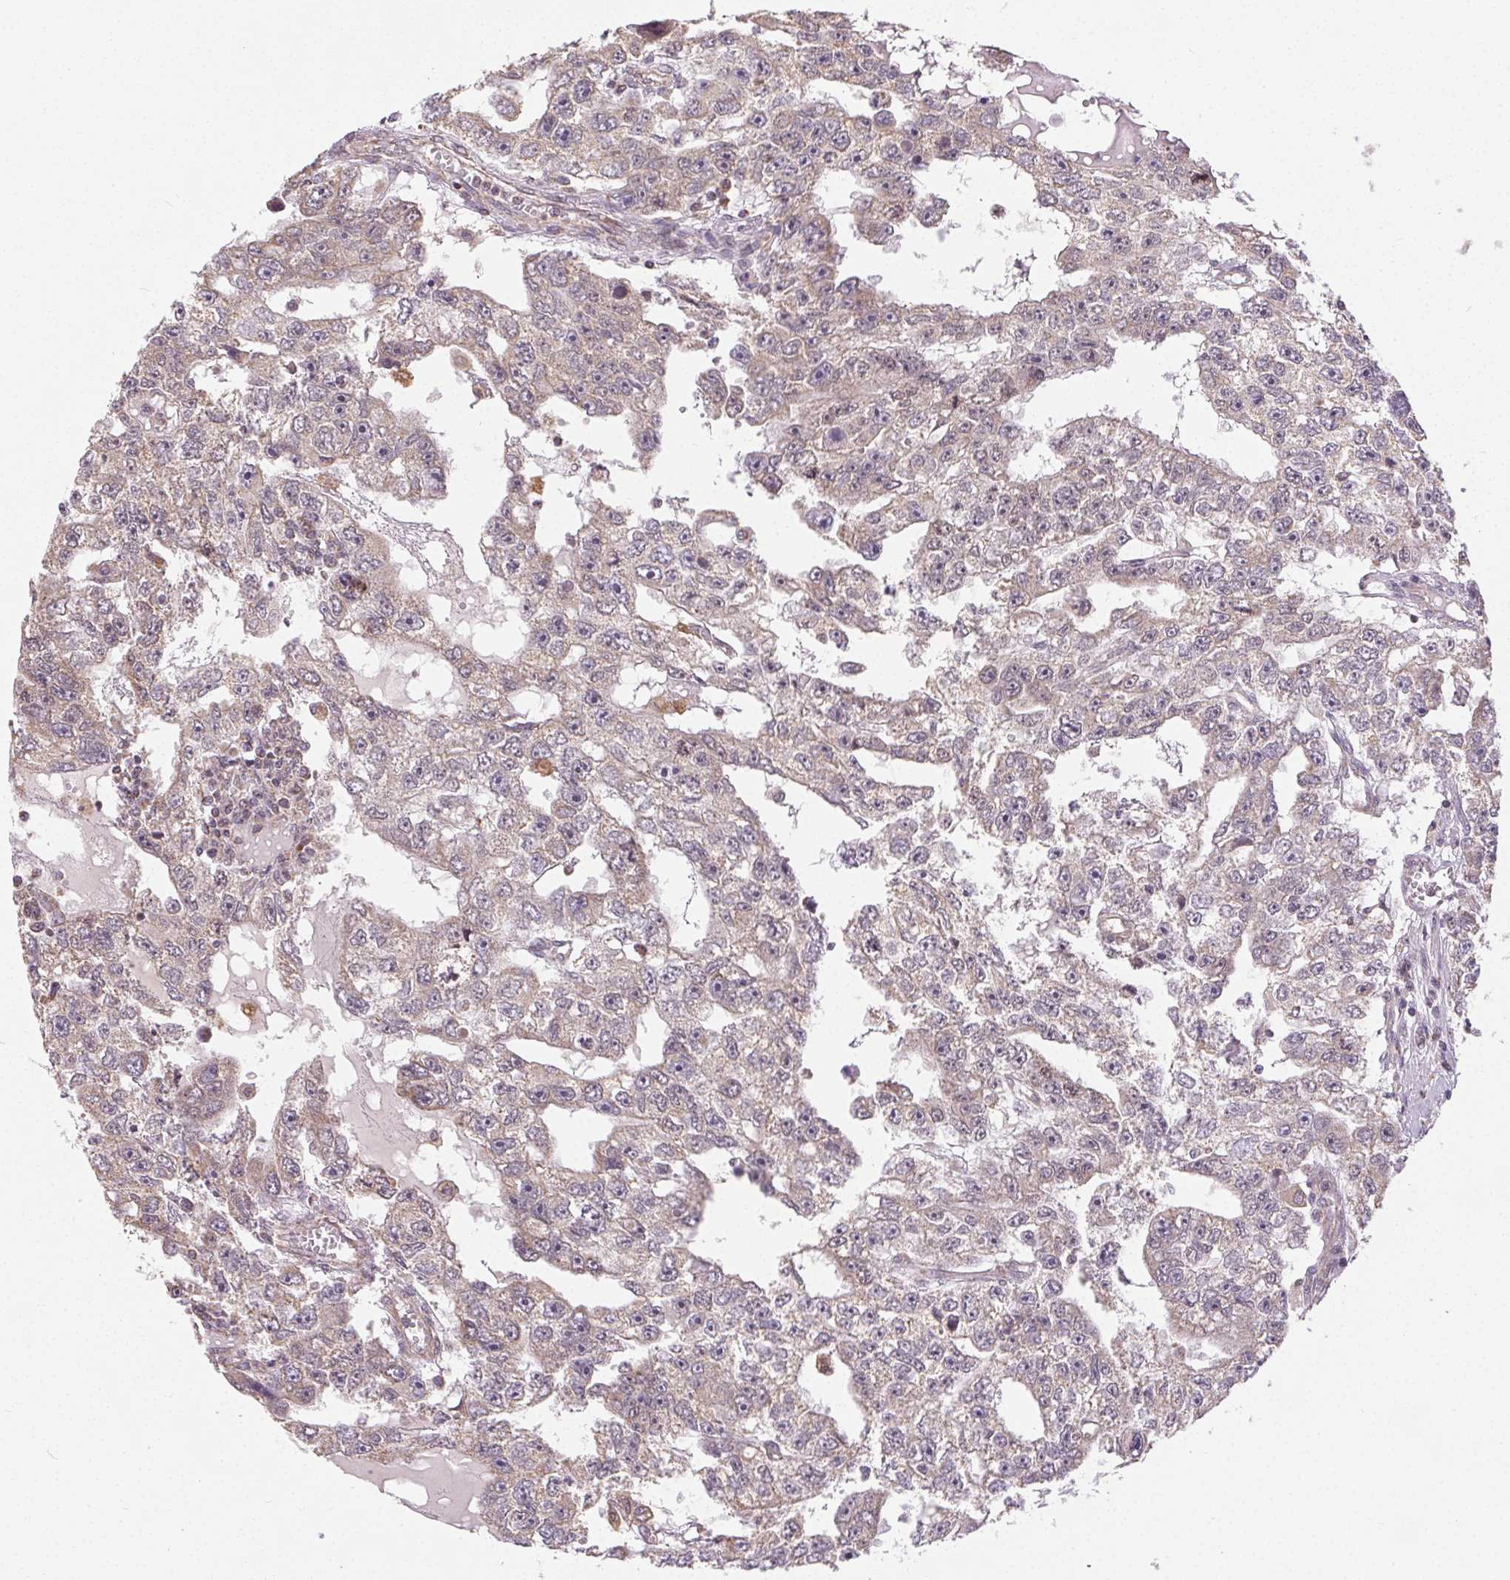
{"staining": {"intensity": "weak", "quantity": "25%-75%", "location": "cytoplasmic/membranous"}, "tissue": "testis cancer", "cell_type": "Tumor cells", "image_type": "cancer", "snomed": [{"axis": "morphology", "description": "Carcinoma, Embryonal, NOS"}, {"axis": "topography", "description": "Testis"}], "caption": "Tumor cells show low levels of weak cytoplasmic/membranous staining in approximately 25%-75% of cells in human testis cancer.", "gene": "PIWIL4", "patient": {"sex": "male", "age": 20}}